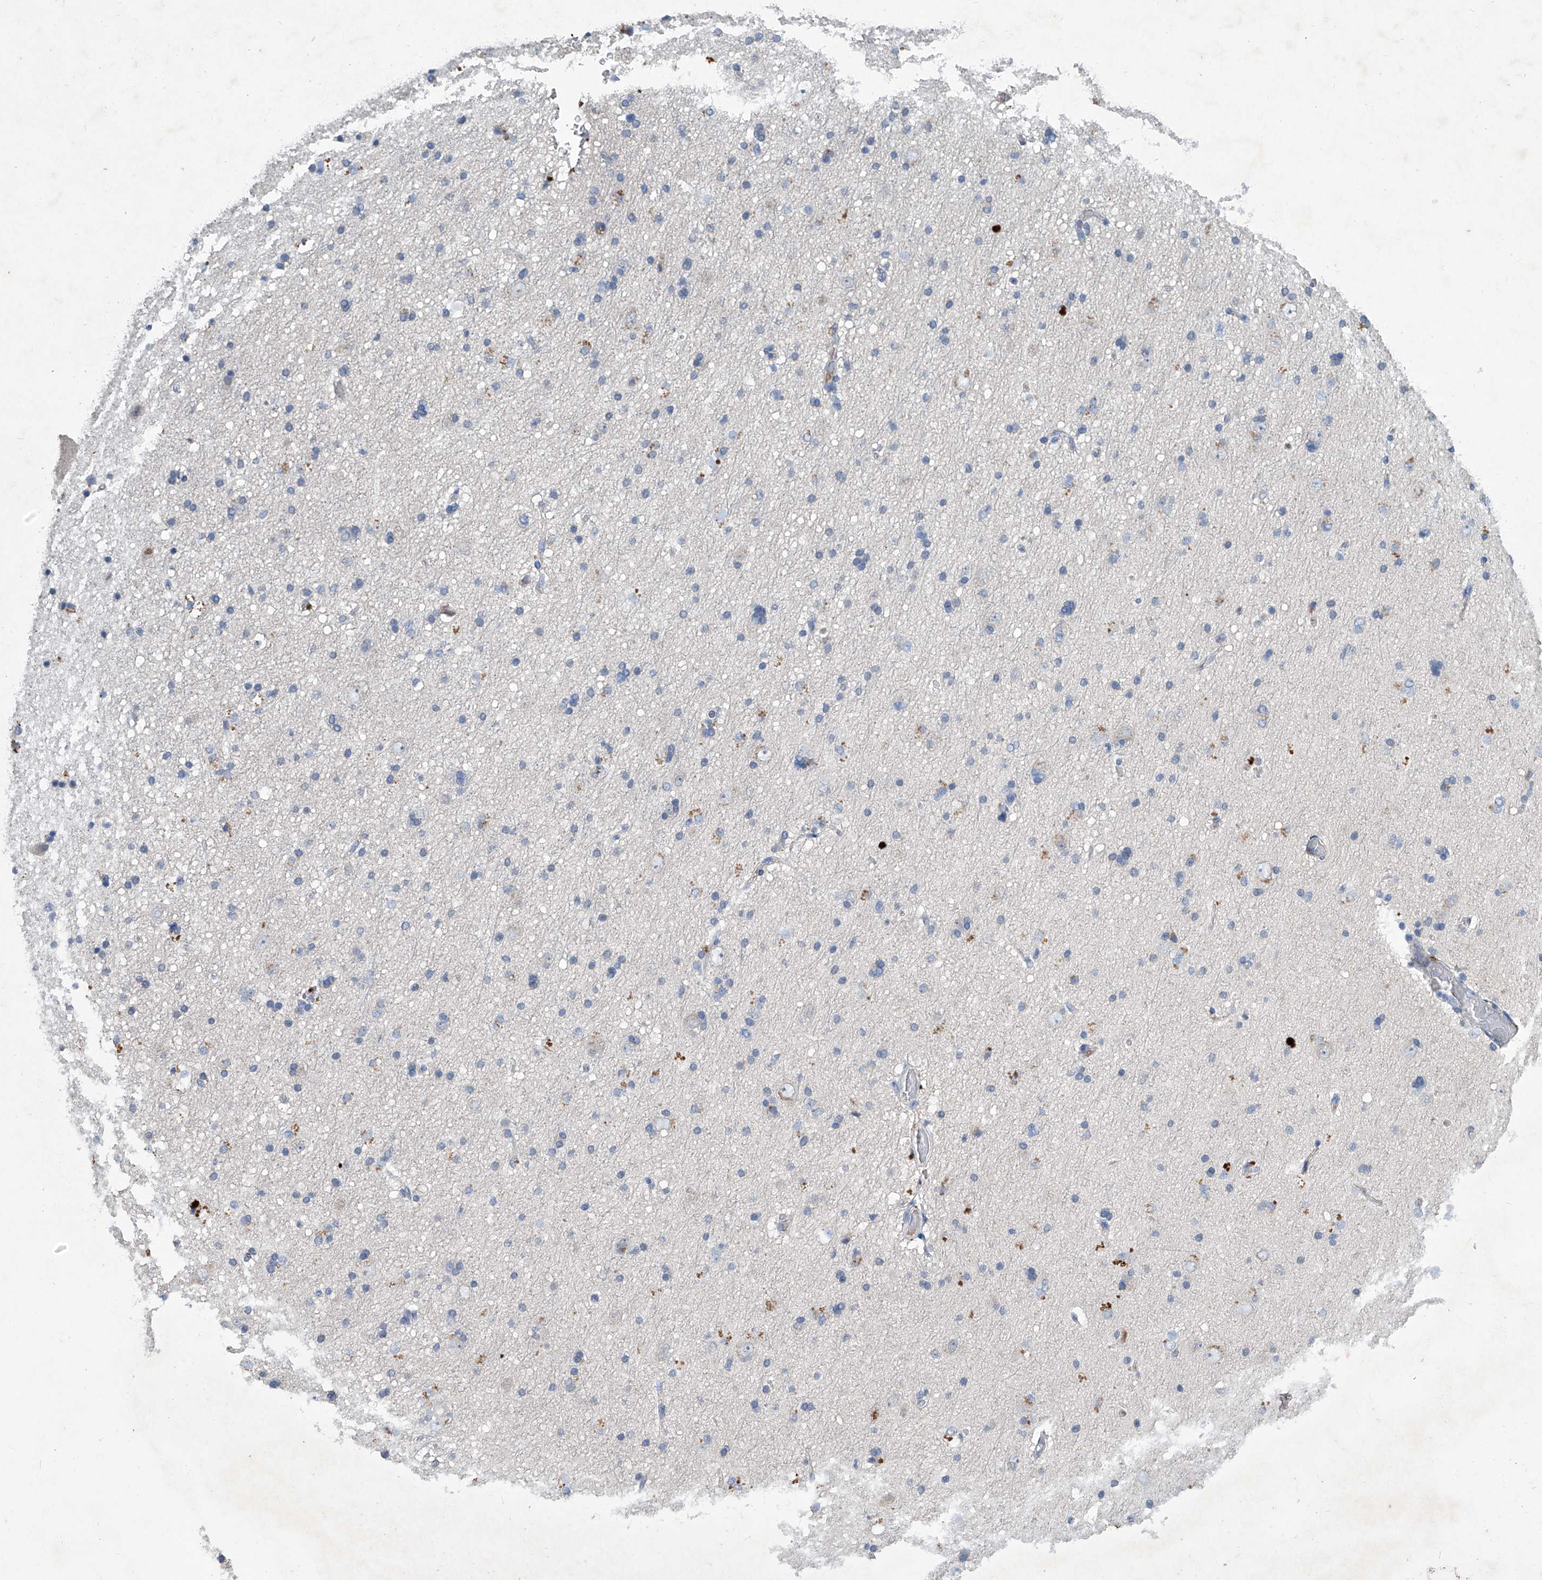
{"staining": {"intensity": "negative", "quantity": "none", "location": "none"}, "tissue": "cerebral cortex", "cell_type": "Endothelial cells", "image_type": "normal", "snomed": [{"axis": "morphology", "description": "Normal tissue, NOS"}, {"axis": "topography", "description": "Cerebral cortex"}], "caption": "Endothelial cells show no significant expression in unremarkable cerebral cortex. (DAB immunohistochemistry with hematoxylin counter stain).", "gene": "PCSK5", "patient": {"sex": "male", "age": 34}}